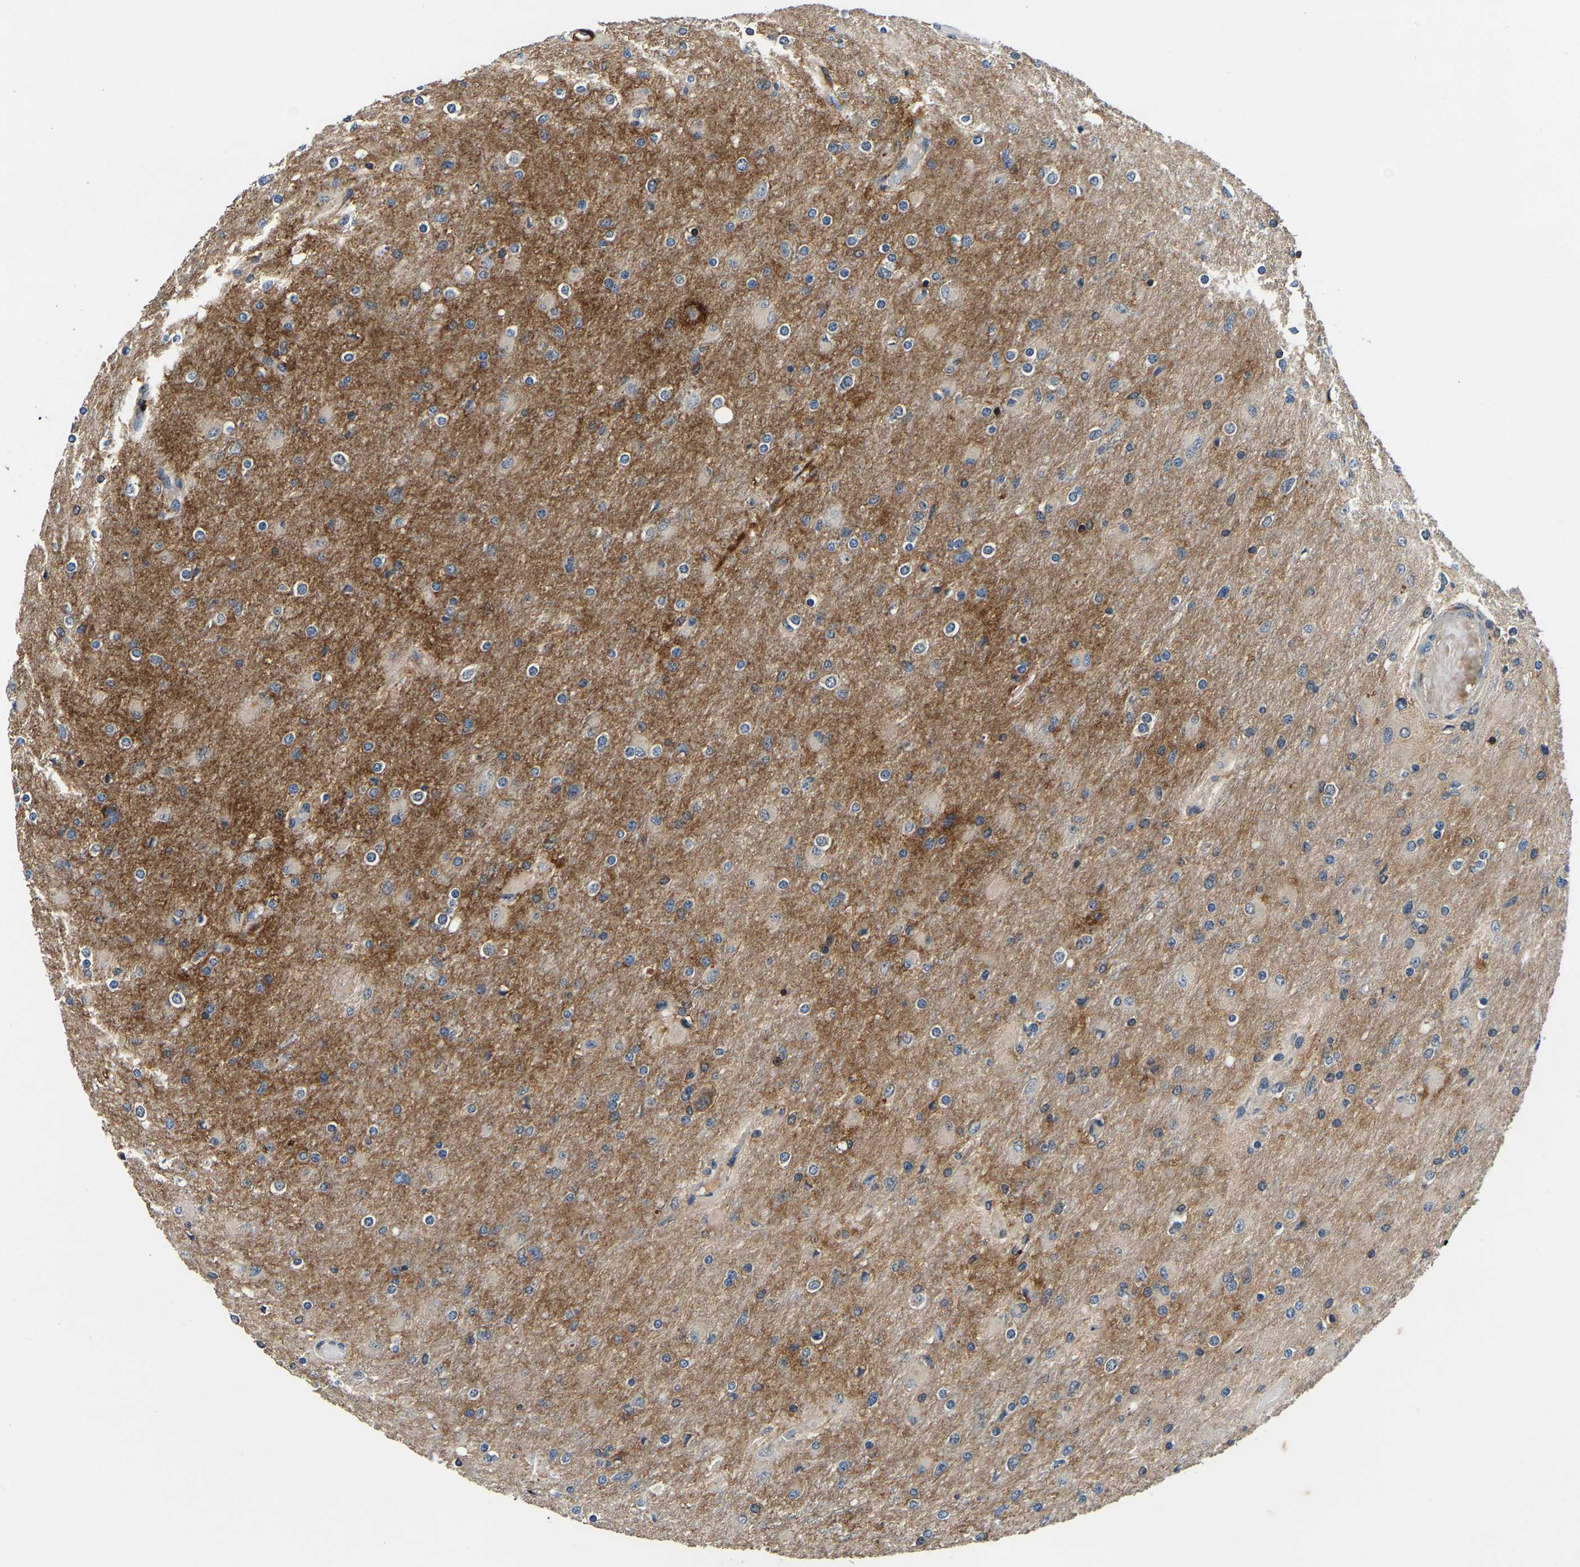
{"staining": {"intensity": "weak", "quantity": "<25%", "location": "cytoplasmic/membranous"}, "tissue": "glioma", "cell_type": "Tumor cells", "image_type": "cancer", "snomed": [{"axis": "morphology", "description": "Glioma, malignant, High grade"}, {"axis": "topography", "description": "Cerebral cortex"}], "caption": "Immunohistochemical staining of glioma displays no significant expression in tumor cells.", "gene": "SMPD2", "patient": {"sex": "female", "age": 36}}